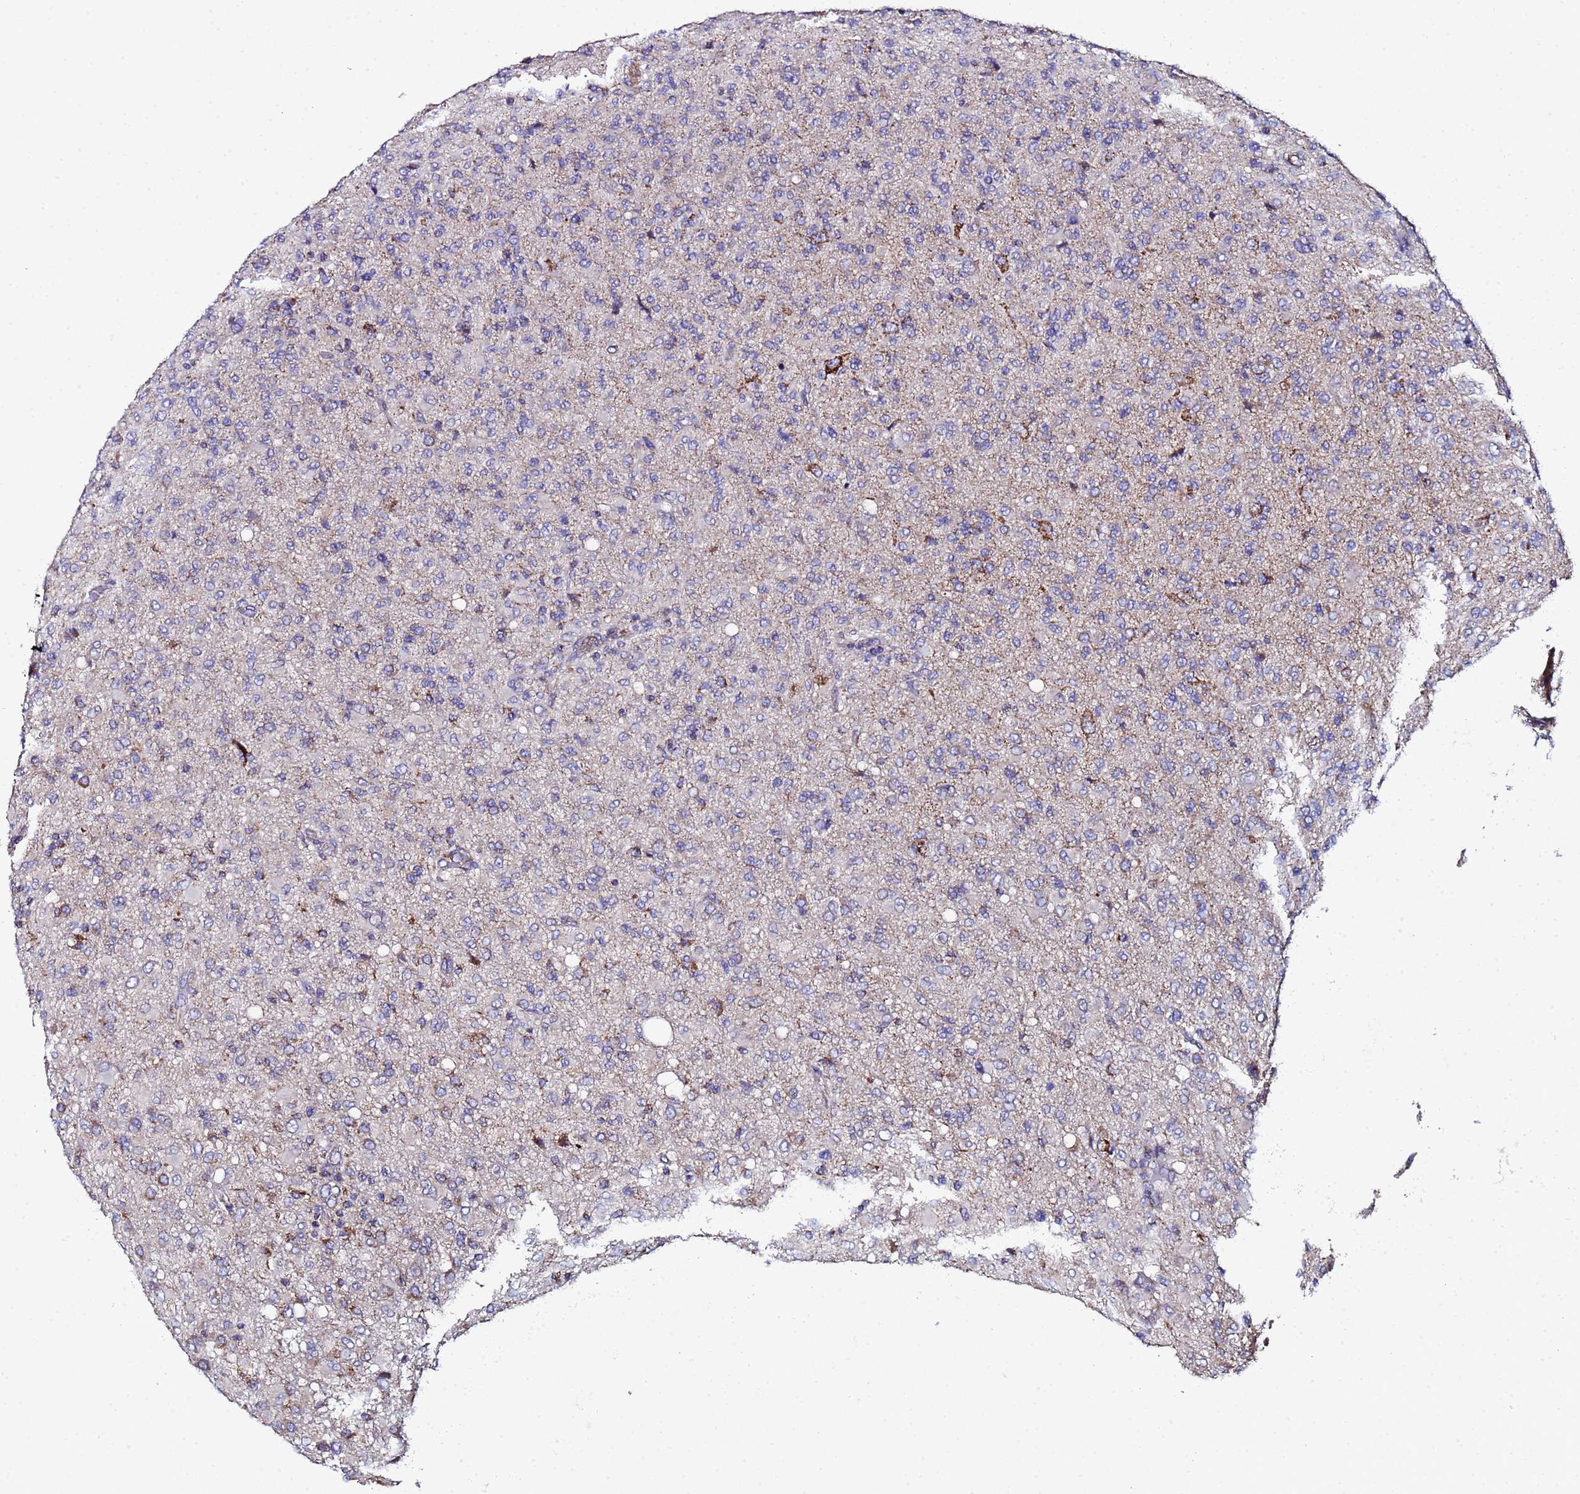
{"staining": {"intensity": "strong", "quantity": "<25%", "location": "cytoplasmic/membranous"}, "tissue": "glioma", "cell_type": "Tumor cells", "image_type": "cancer", "snomed": [{"axis": "morphology", "description": "Glioma, malignant, High grade"}, {"axis": "topography", "description": "Brain"}], "caption": "Approximately <25% of tumor cells in malignant high-grade glioma reveal strong cytoplasmic/membranous protein staining as visualized by brown immunohistochemical staining.", "gene": "MRPS12", "patient": {"sex": "female", "age": 57}}